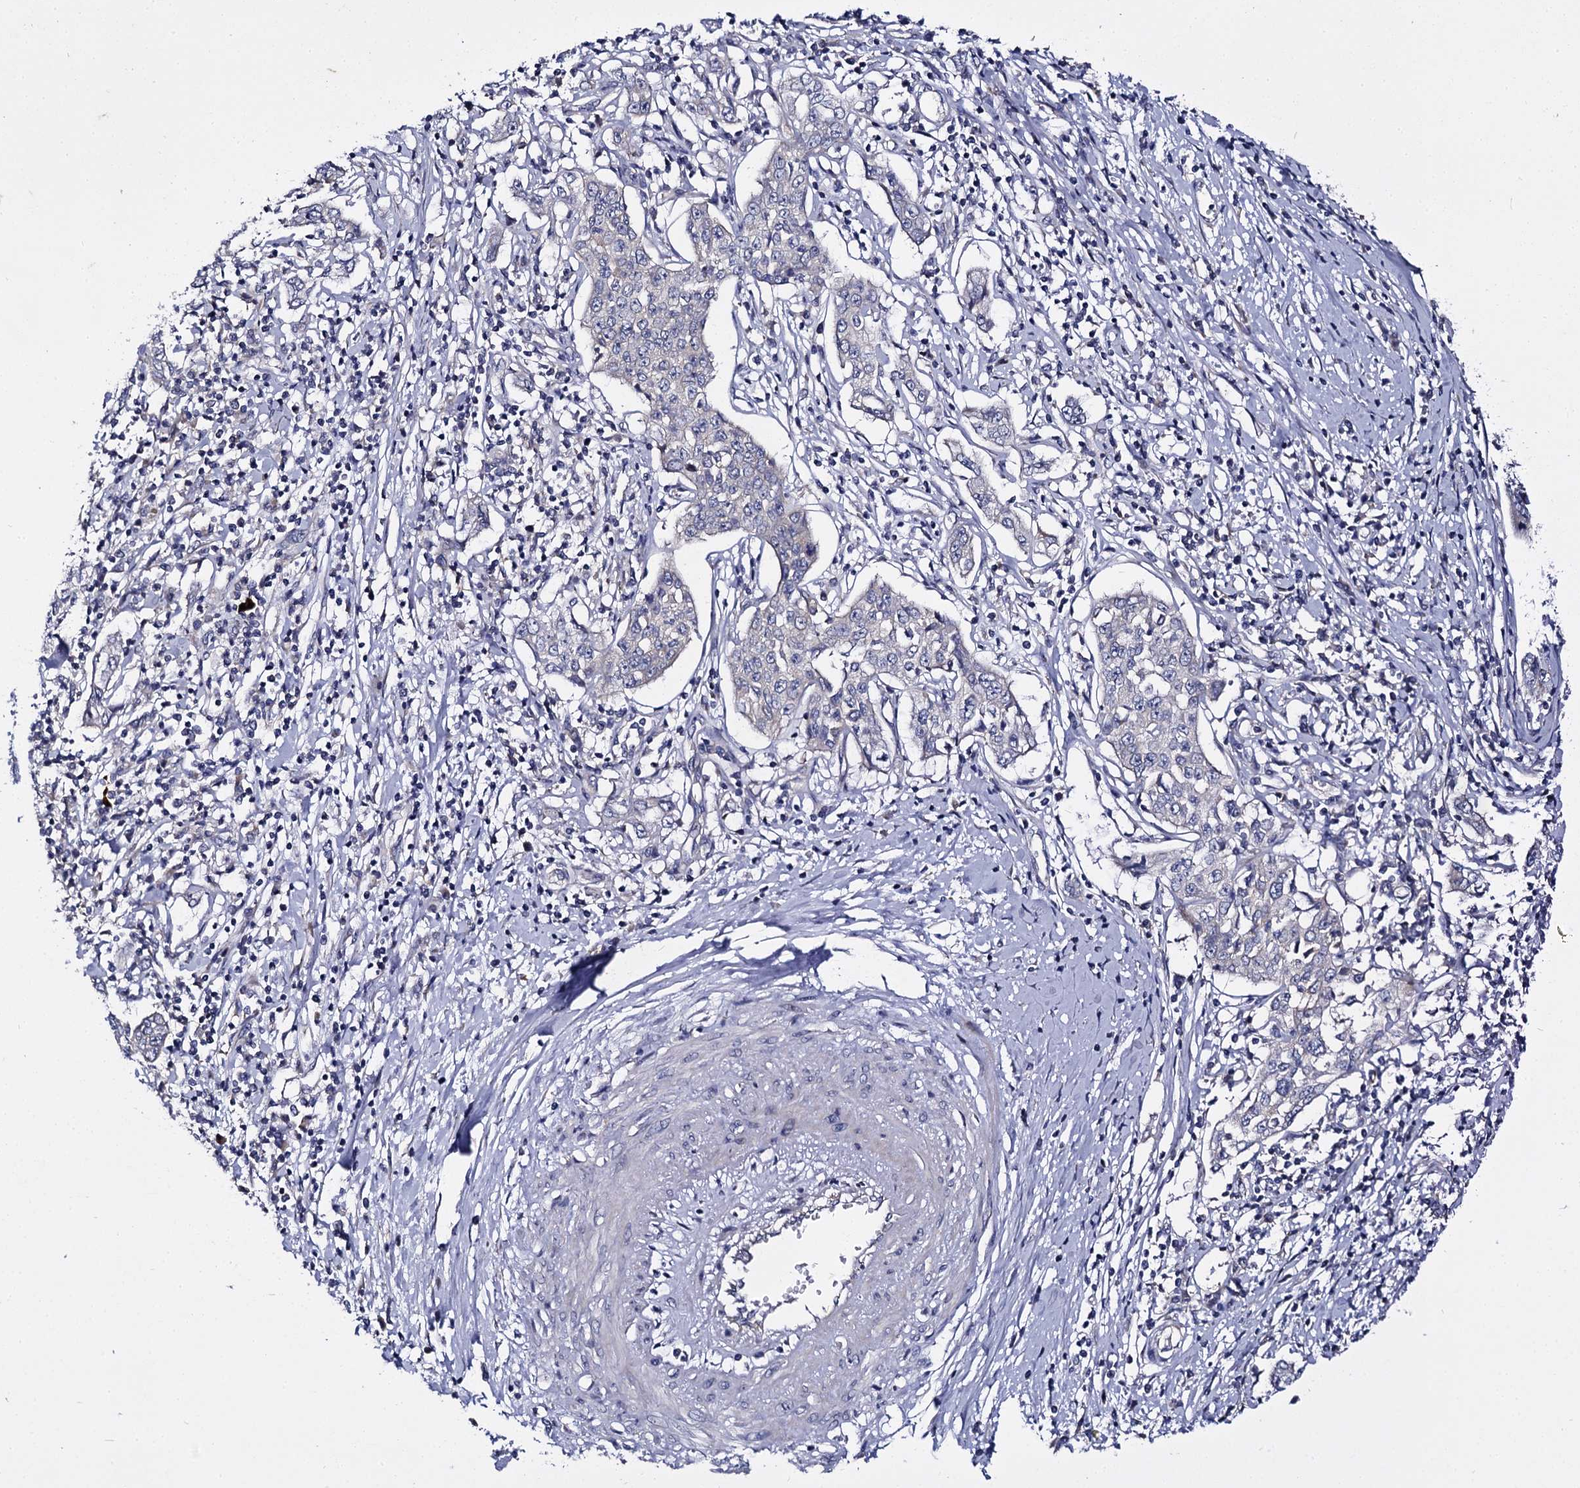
{"staining": {"intensity": "negative", "quantity": "none", "location": "none"}, "tissue": "cervical cancer", "cell_type": "Tumor cells", "image_type": "cancer", "snomed": [{"axis": "morphology", "description": "Squamous cell carcinoma, NOS"}, {"axis": "topography", "description": "Cervix"}], "caption": "There is no significant staining in tumor cells of squamous cell carcinoma (cervical).", "gene": "PANX2", "patient": {"sex": "female", "age": 35}}